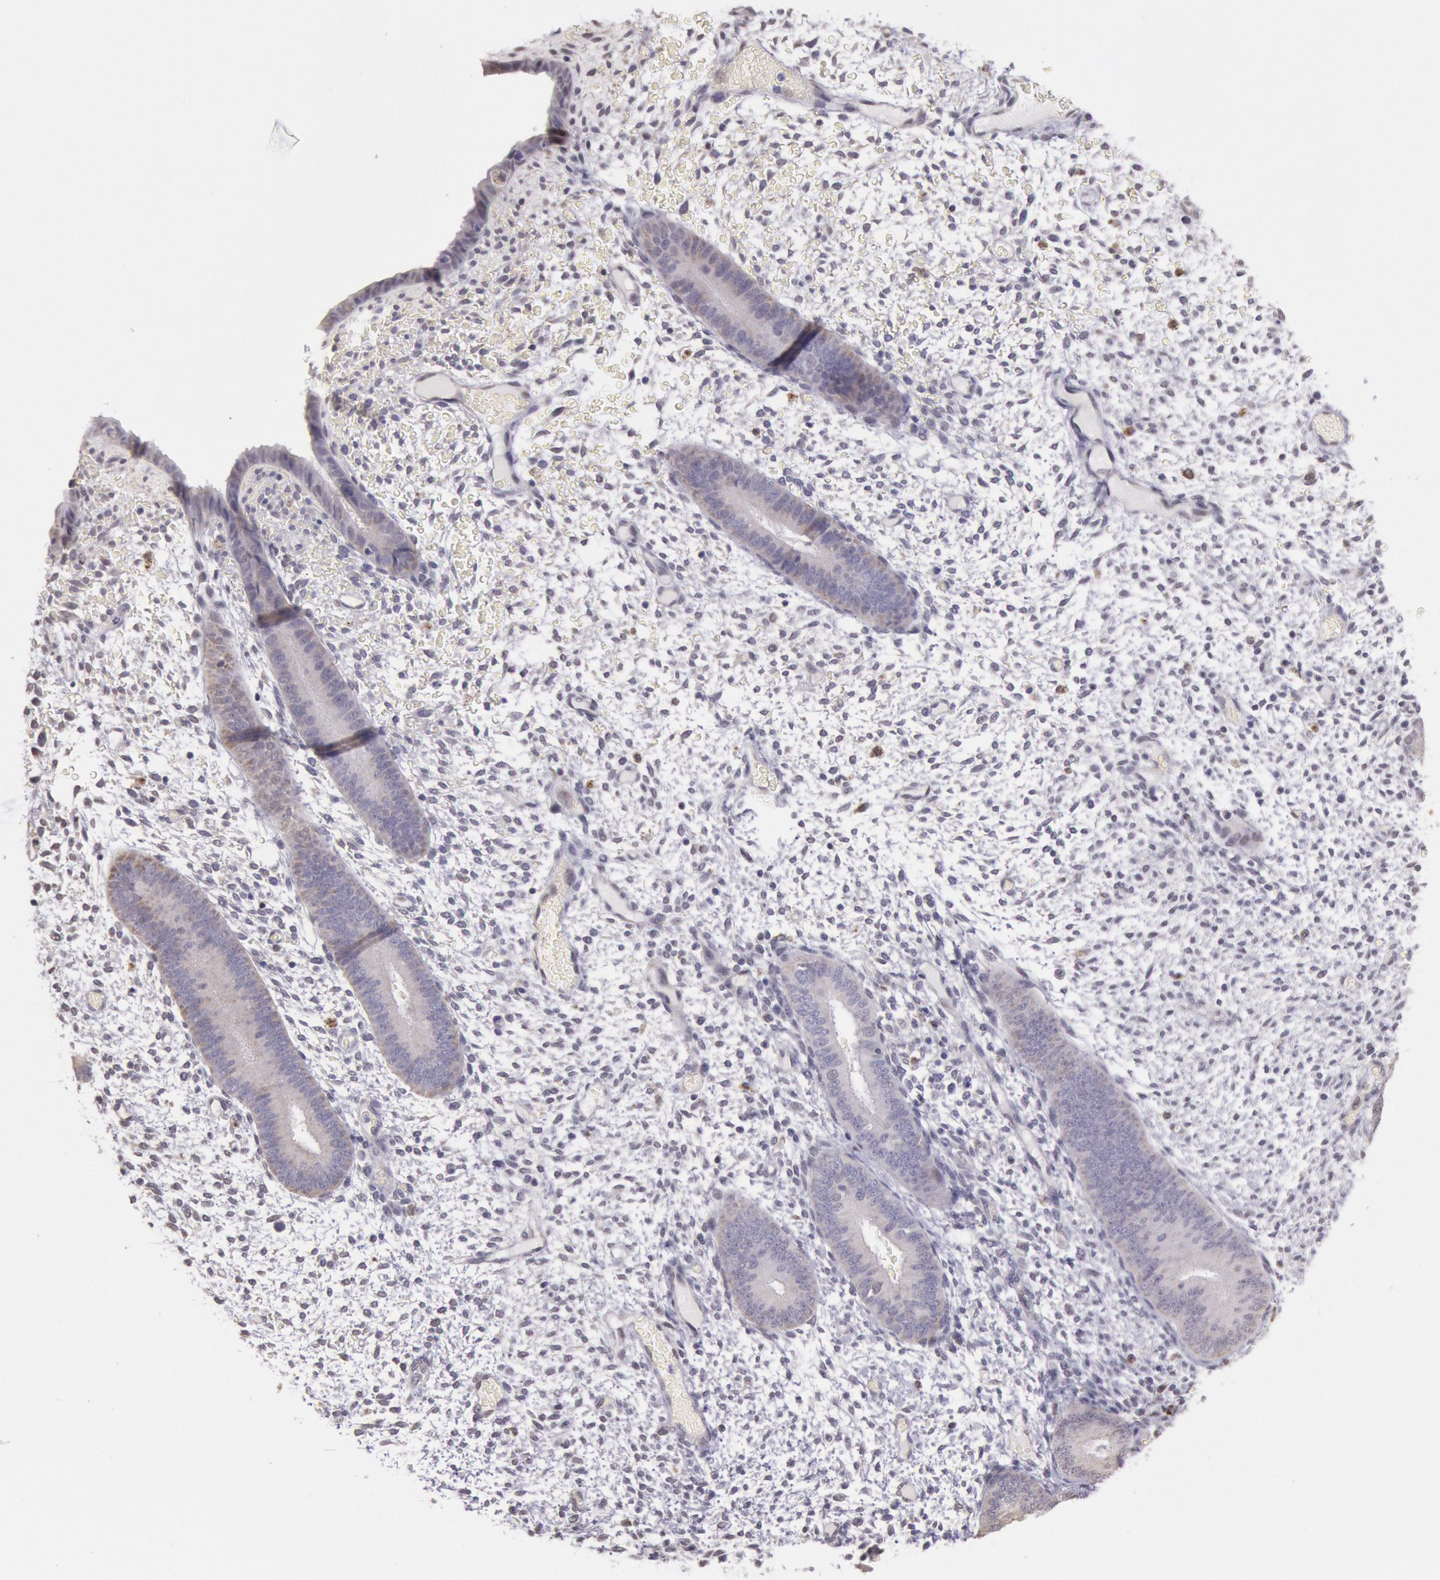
{"staining": {"intensity": "negative", "quantity": "none", "location": "none"}, "tissue": "endometrium", "cell_type": "Cells in endometrial stroma", "image_type": "normal", "snomed": [{"axis": "morphology", "description": "Normal tissue, NOS"}, {"axis": "topography", "description": "Endometrium"}], "caption": "IHC image of normal endometrium: endometrium stained with DAB exhibits no significant protein positivity in cells in endometrial stroma. (DAB (3,3'-diaminobenzidine) IHC with hematoxylin counter stain).", "gene": "FRMD6", "patient": {"sex": "female", "age": 42}}